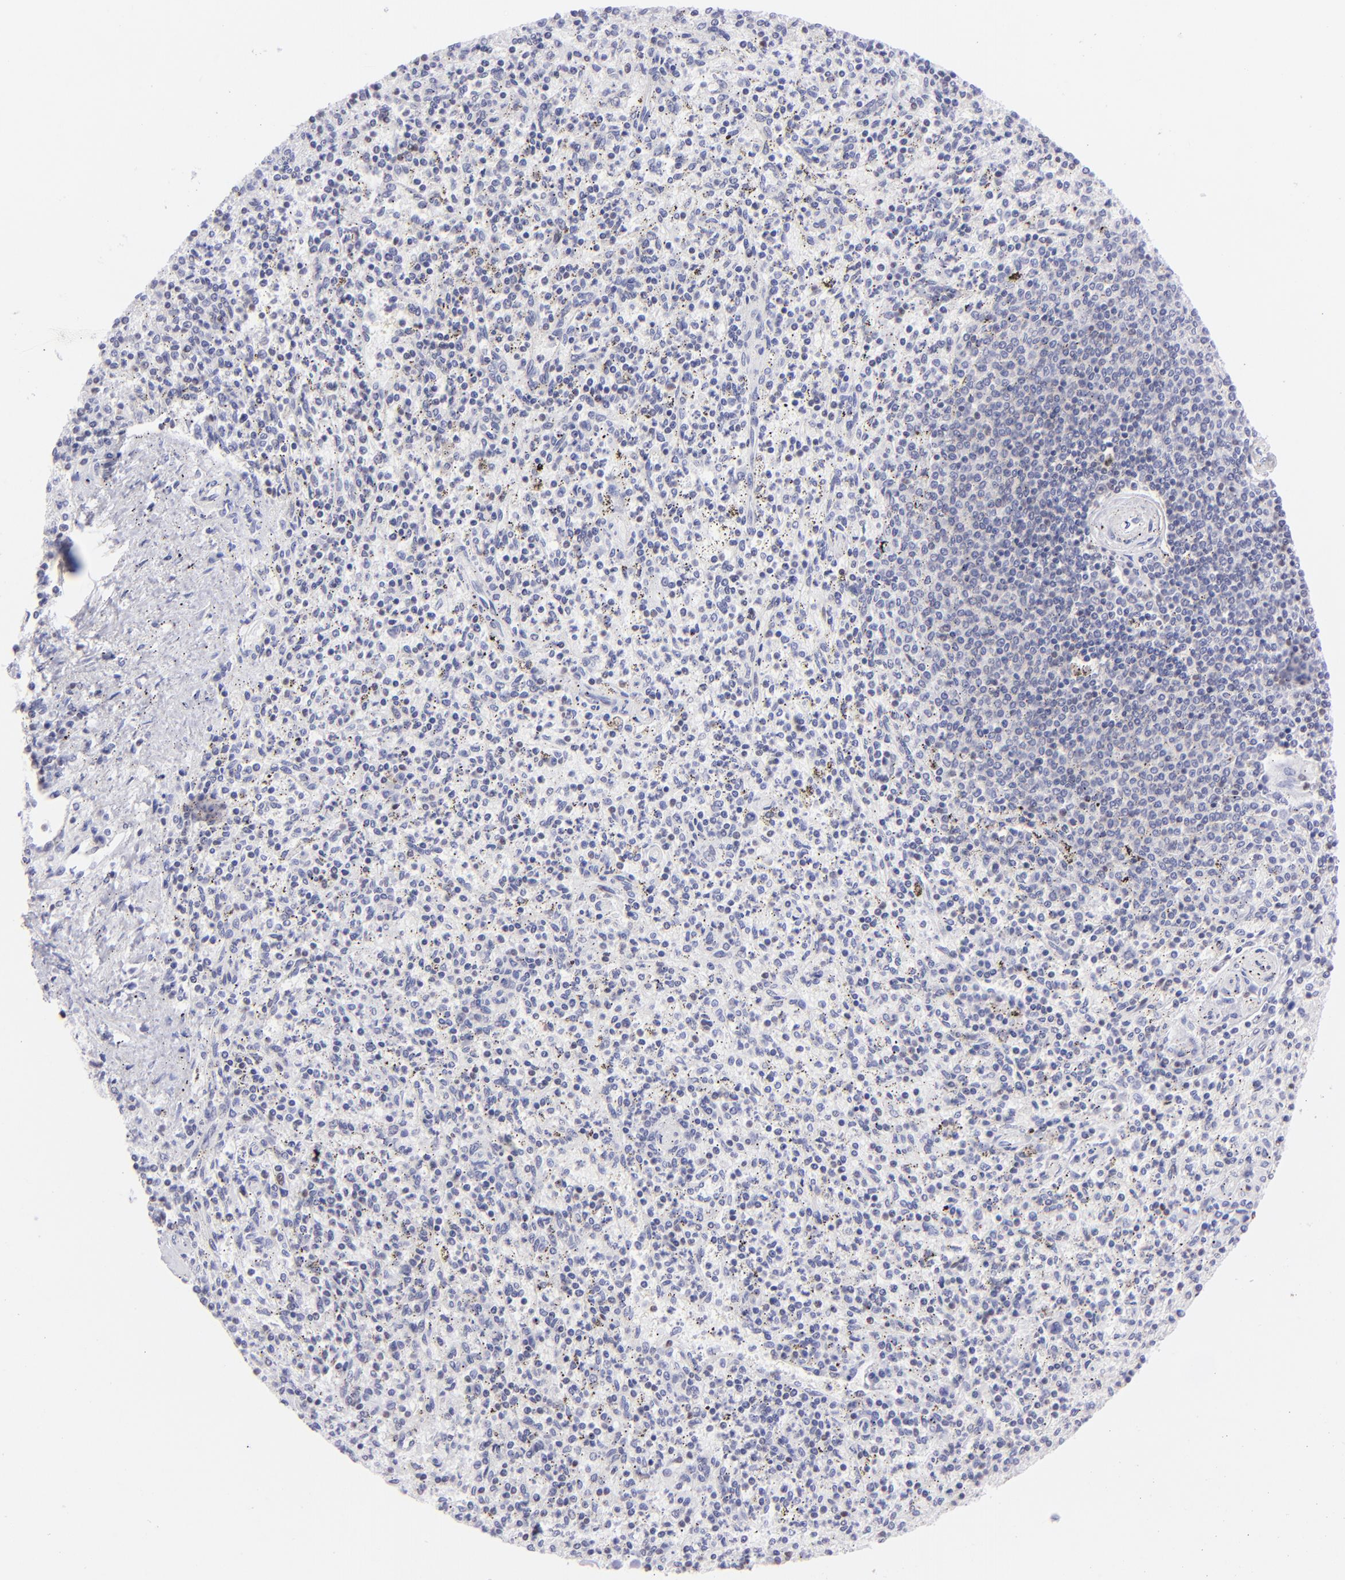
{"staining": {"intensity": "moderate", "quantity": "25%-75%", "location": "nuclear"}, "tissue": "spleen", "cell_type": "Cells in red pulp", "image_type": "normal", "snomed": [{"axis": "morphology", "description": "Normal tissue, NOS"}, {"axis": "topography", "description": "Spleen"}], "caption": "Spleen stained for a protein demonstrates moderate nuclear positivity in cells in red pulp. (DAB (3,3'-diaminobenzidine) = brown stain, brightfield microscopy at high magnification).", "gene": "ETS1", "patient": {"sex": "male", "age": 72}}